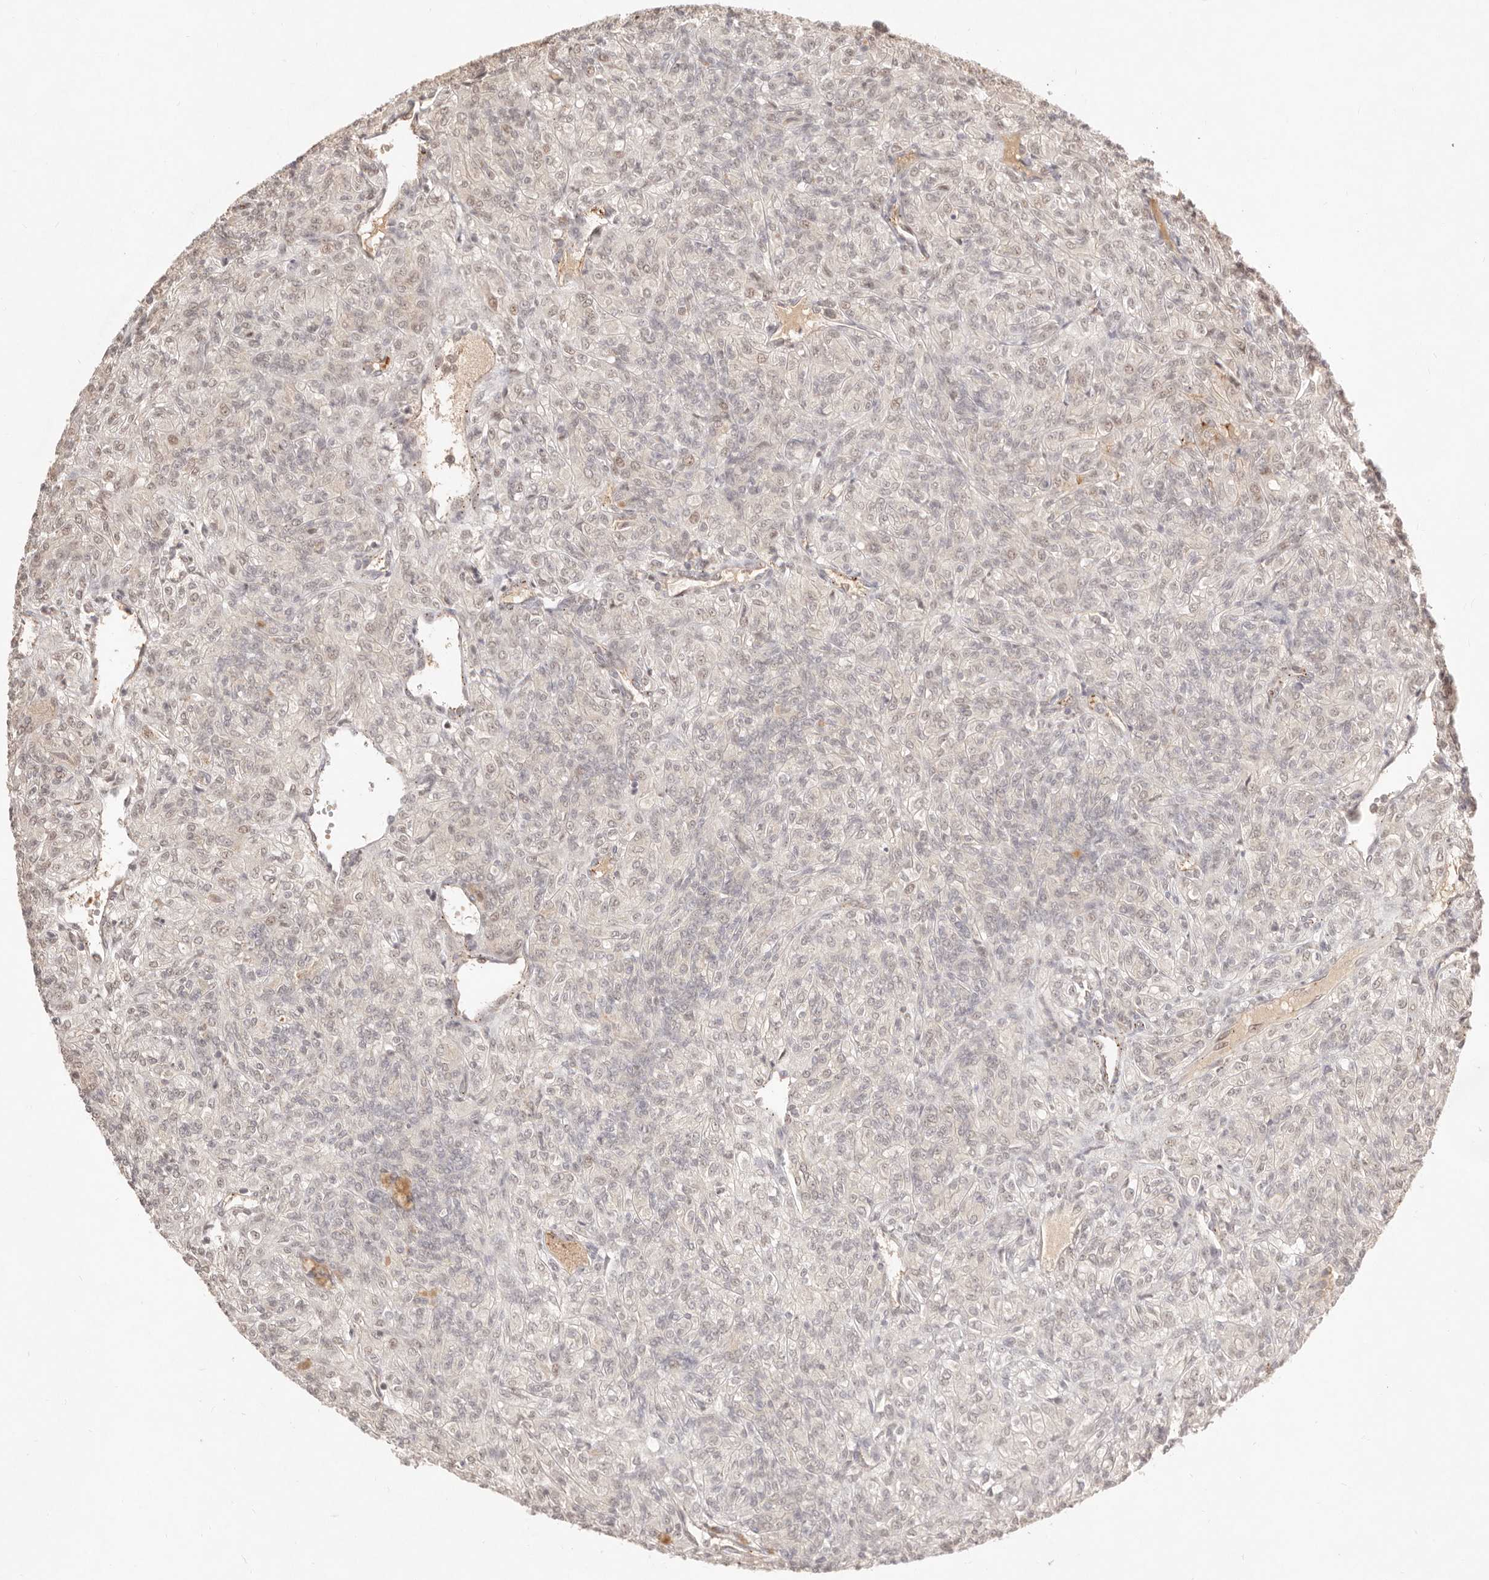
{"staining": {"intensity": "weak", "quantity": ">75%", "location": "nuclear"}, "tissue": "renal cancer", "cell_type": "Tumor cells", "image_type": "cancer", "snomed": [{"axis": "morphology", "description": "Adenocarcinoma, NOS"}, {"axis": "topography", "description": "Kidney"}], "caption": "Immunohistochemistry (IHC) image of neoplastic tissue: renal adenocarcinoma stained using IHC demonstrates low levels of weak protein expression localized specifically in the nuclear of tumor cells, appearing as a nuclear brown color.", "gene": "MEP1A", "patient": {"sex": "male", "age": 77}}